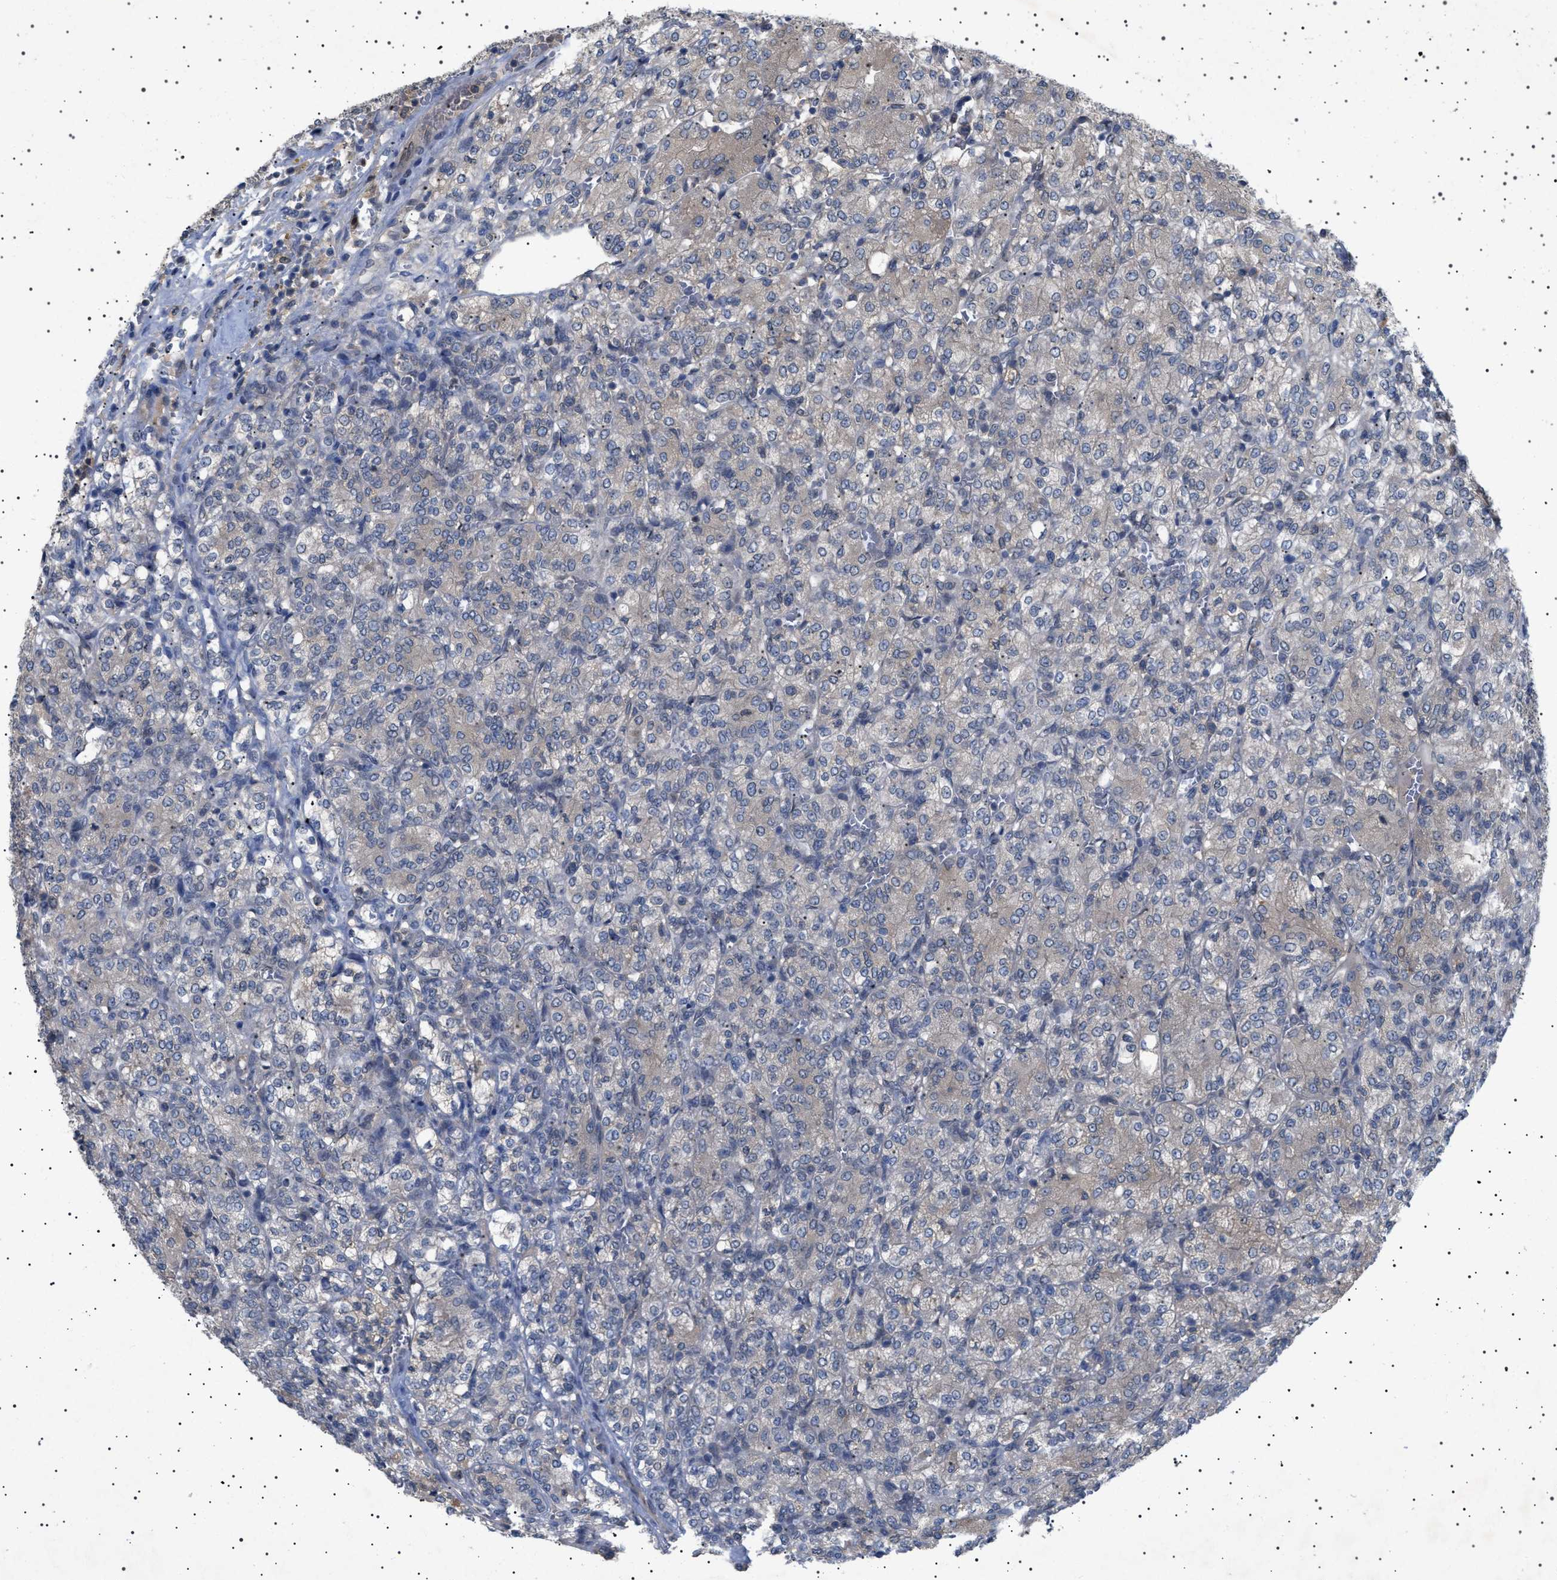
{"staining": {"intensity": "weak", "quantity": "<25%", "location": "cytoplasmic/membranous"}, "tissue": "renal cancer", "cell_type": "Tumor cells", "image_type": "cancer", "snomed": [{"axis": "morphology", "description": "Adenocarcinoma, NOS"}, {"axis": "topography", "description": "Kidney"}], "caption": "Renal cancer (adenocarcinoma) was stained to show a protein in brown. There is no significant positivity in tumor cells. The staining is performed using DAB brown chromogen with nuclei counter-stained in using hematoxylin.", "gene": "NUP93", "patient": {"sex": "male", "age": 77}}